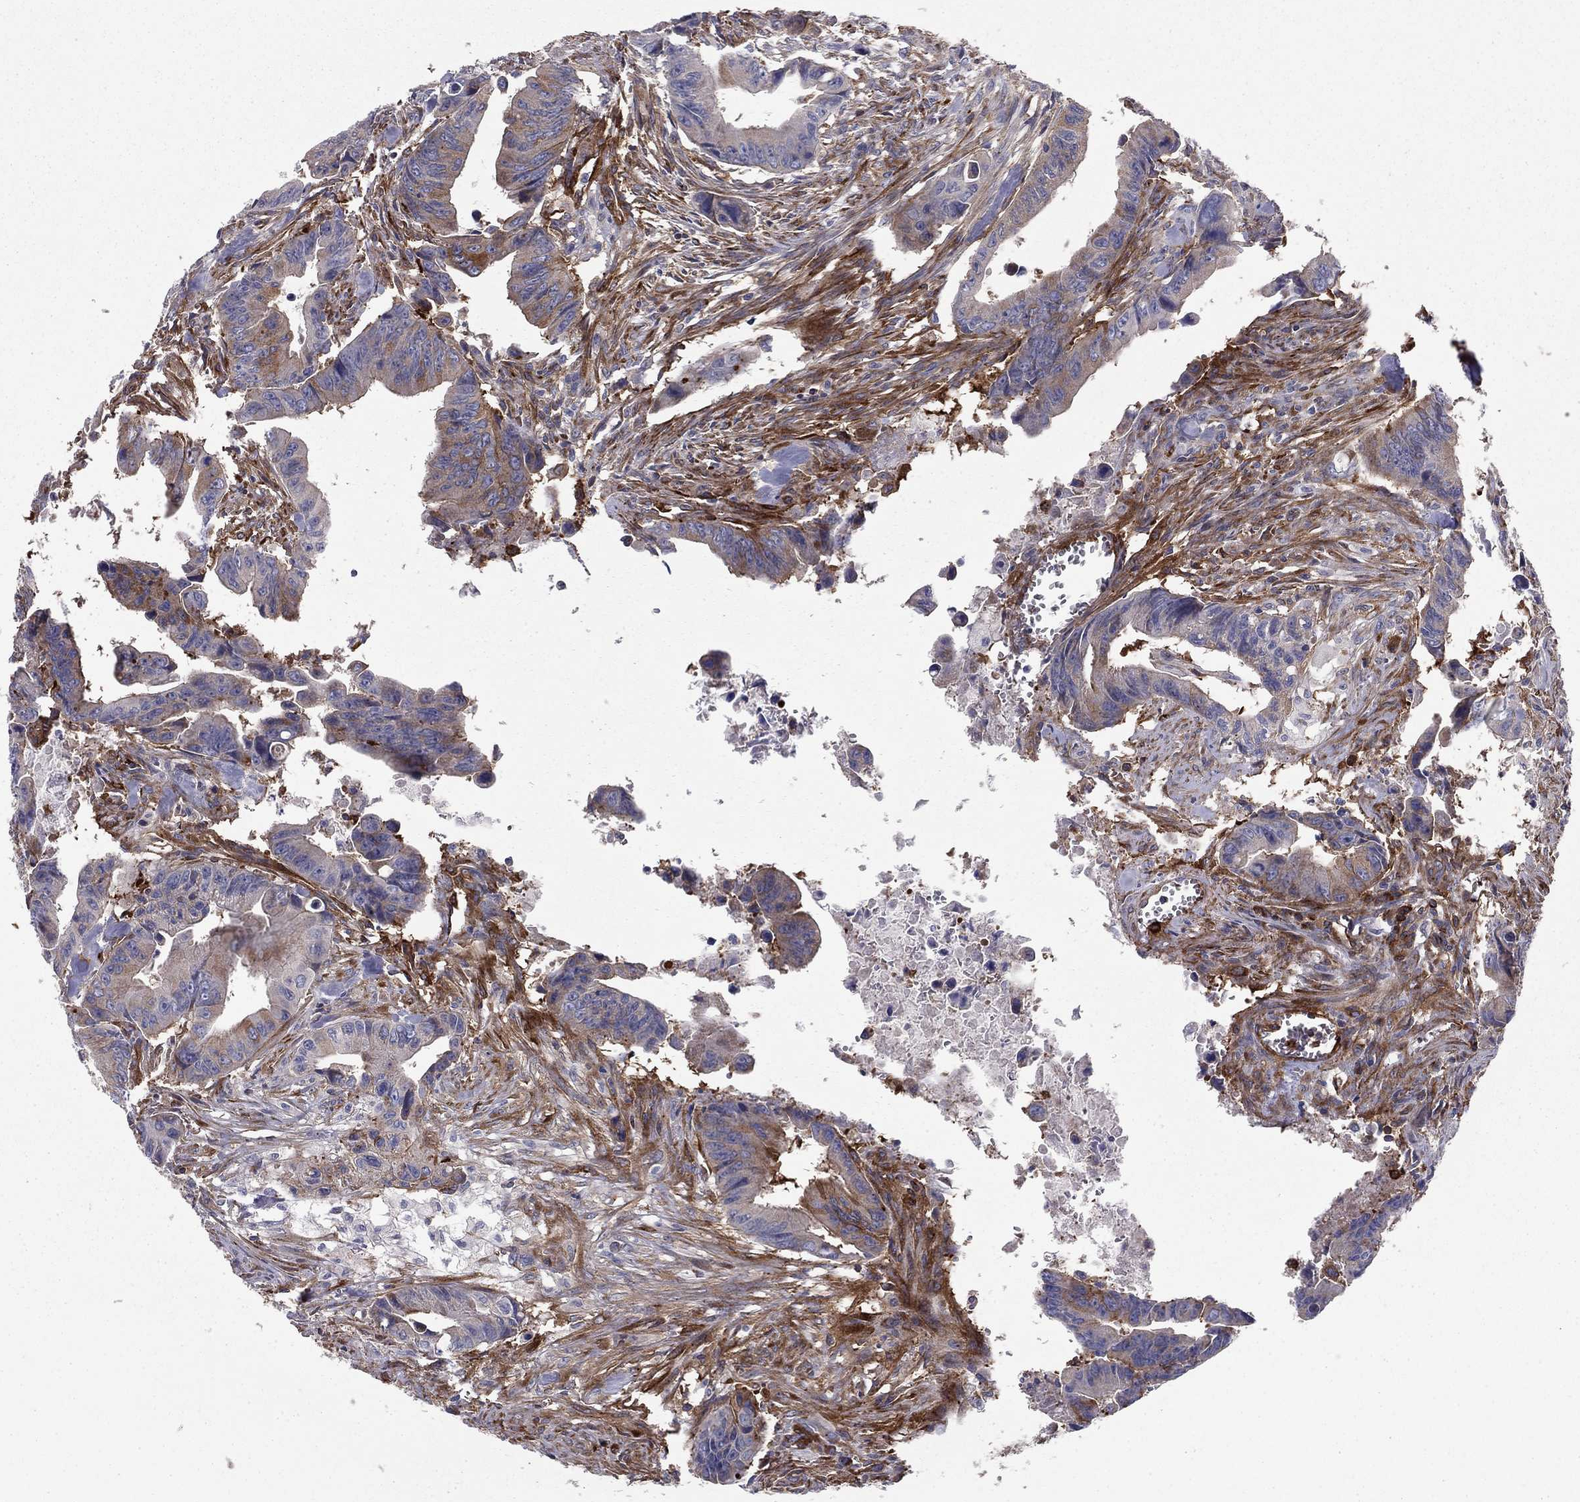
{"staining": {"intensity": "moderate", "quantity": "25%-75%", "location": "cytoplasmic/membranous"}, "tissue": "colorectal cancer", "cell_type": "Tumor cells", "image_type": "cancer", "snomed": [{"axis": "morphology", "description": "Adenocarcinoma, NOS"}, {"axis": "topography", "description": "Colon"}], "caption": "Adenocarcinoma (colorectal) tissue exhibits moderate cytoplasmic/membranous staining in approximately 25%-75% of tumor cells, visualized by immunohistochemistry. Using DAB (3,3'-diaminobenzidine) (brown) and hematoxylin (blue) stains, captured at high magnification using brightfield microscopy.", "gene": "EHBP1L1", "patient": {"sex": "female", "age": 87}}